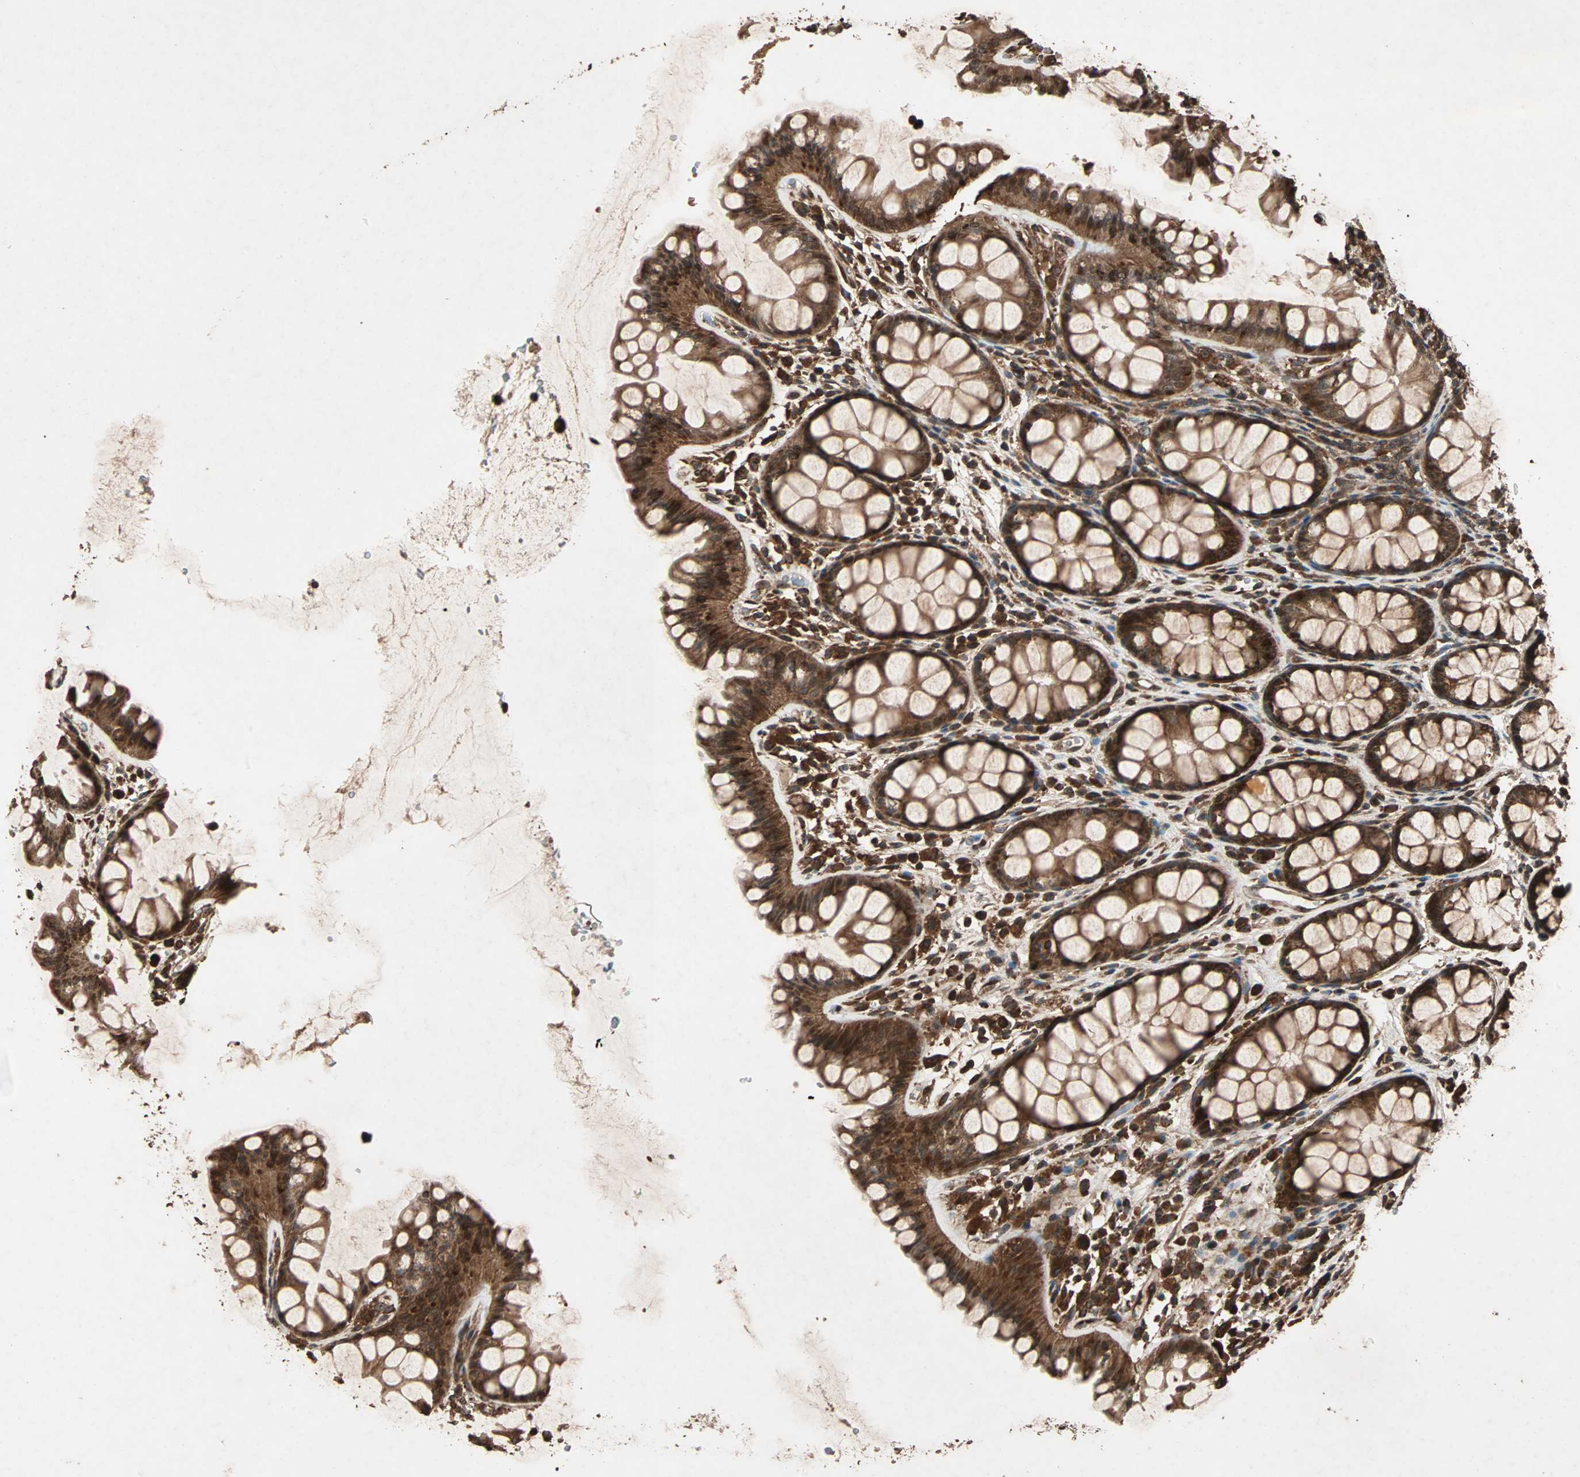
{"staining": {"intensity": "moderate", "quantity": "25%-75%", "location": "cytoplasmic/membranous"}, "tissue": "colon", "cell_type": "Endothelial cells", "image_type": "normal", "snomed": [{"axis": "morphology", "description": "Normal tissue, NOS"}, {"axis": "topography", "description": "Colon"}], "caption": "Immunohistochemical staining of unremarkable human colon displays 25%-75% levels of moderate cytoplasmic/membranous protein positivity in approximately 25%-75% of endothelial cells. Immunohistochemistry (ihc) stains the protein of interest in brown and the nuclei are stained blue.", "gene": "LAMTOR5", "patient": {"sex": "female", "age": 55}}